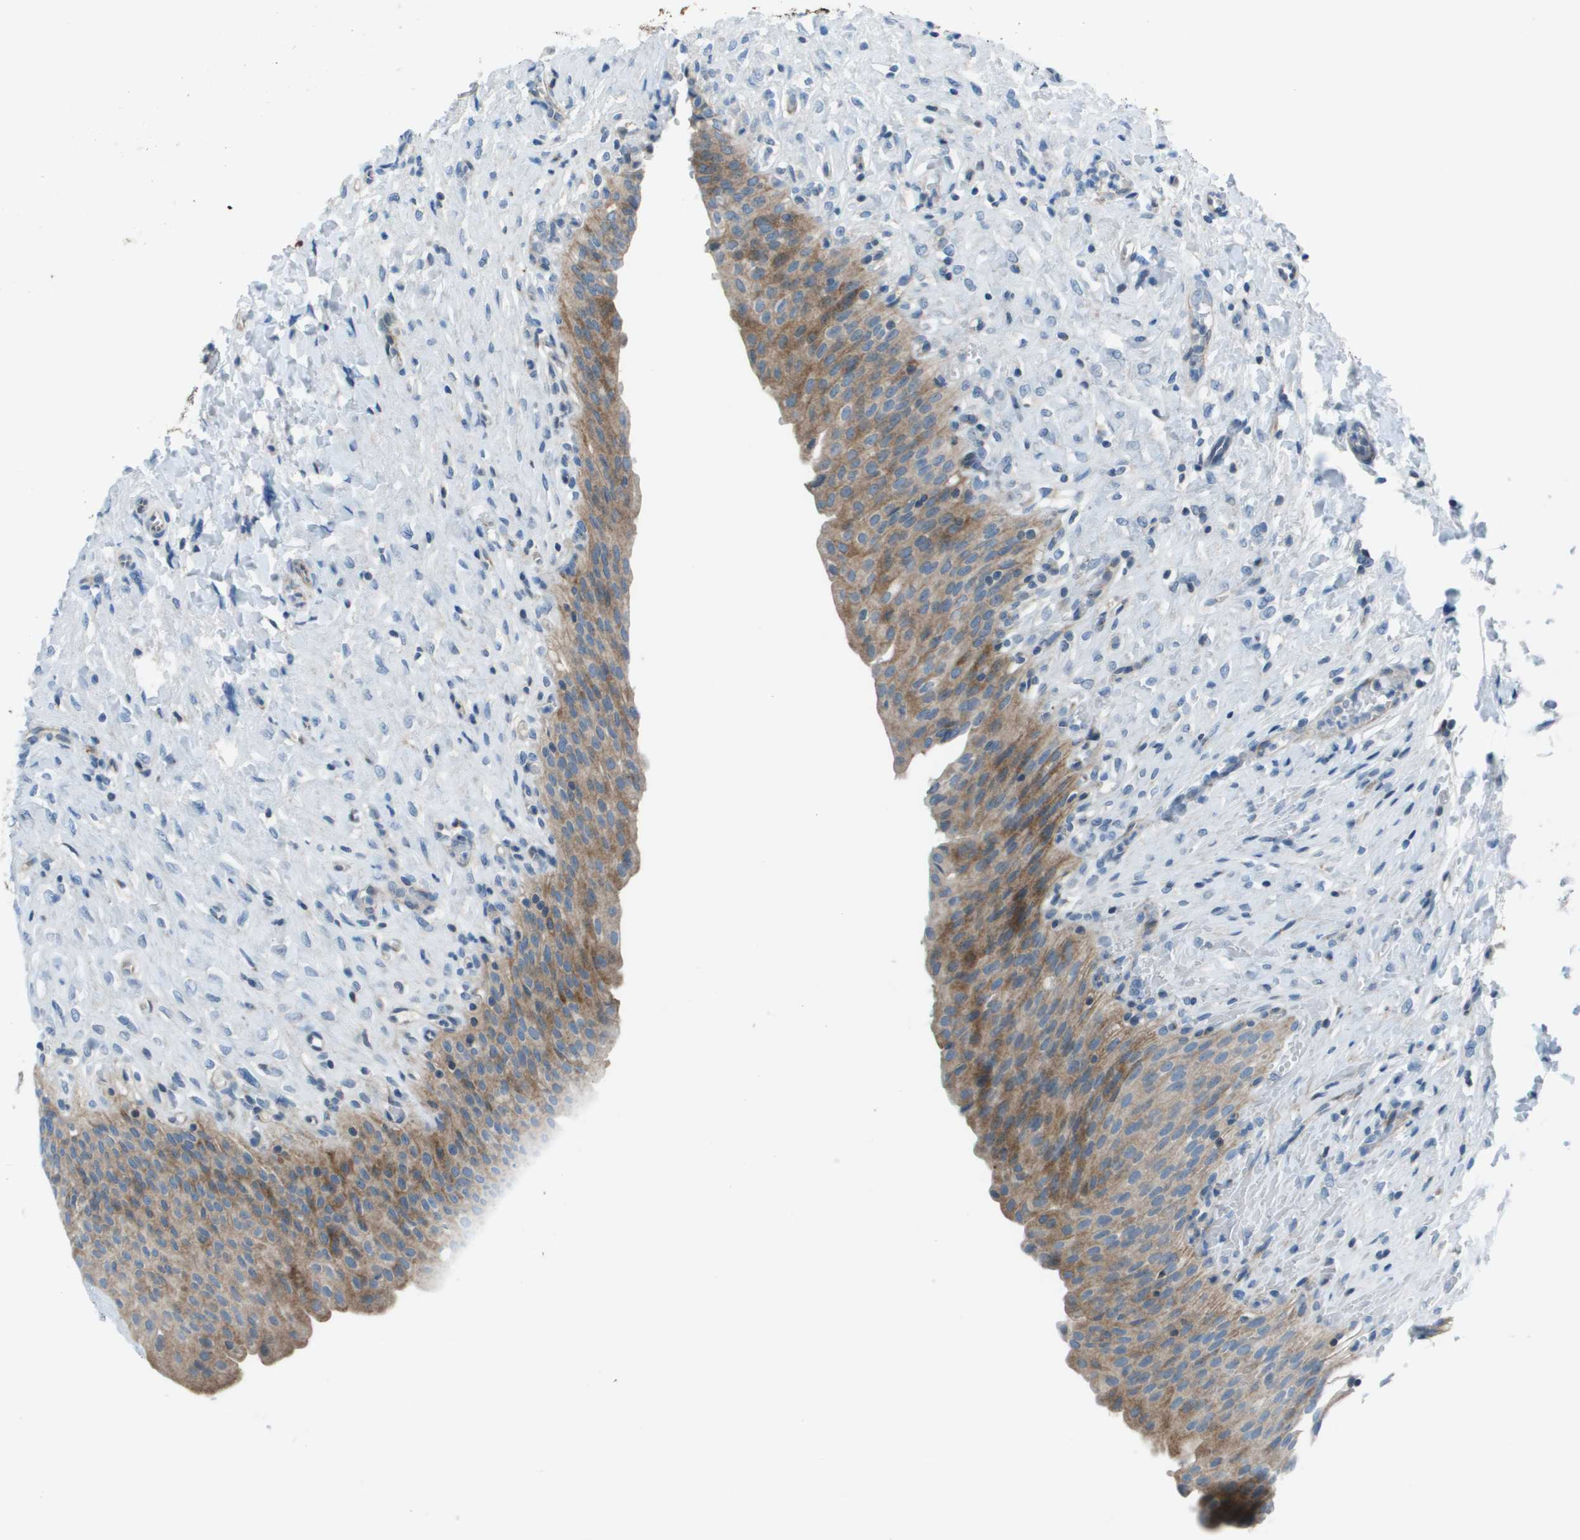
{"staining": {"intensity": "moderate", "quantity": ">75%", "location": "cytoplasmic/membranous"}, "tissue": "urinary bladder", "cell_type": "Urothelial cells", "image_type": "normal", "snomed": [{"axis": "morphology", "description": "Urothelial carcinoma, High grade"}, {"axis": "topography", "description": "Urinary bladder"}], "caption": "IHC histopathology image of benign urinary bladder: human urinary bladder stained using IHC demonstrates medium levels of moderate protein expression localized specifically in the cytoplasmic/membranous of urothelial cells, appearing as a cytoplasmic/membranous brown color.", "gene": "STIP1", "patient": {"sex": "male", "age": 46}}